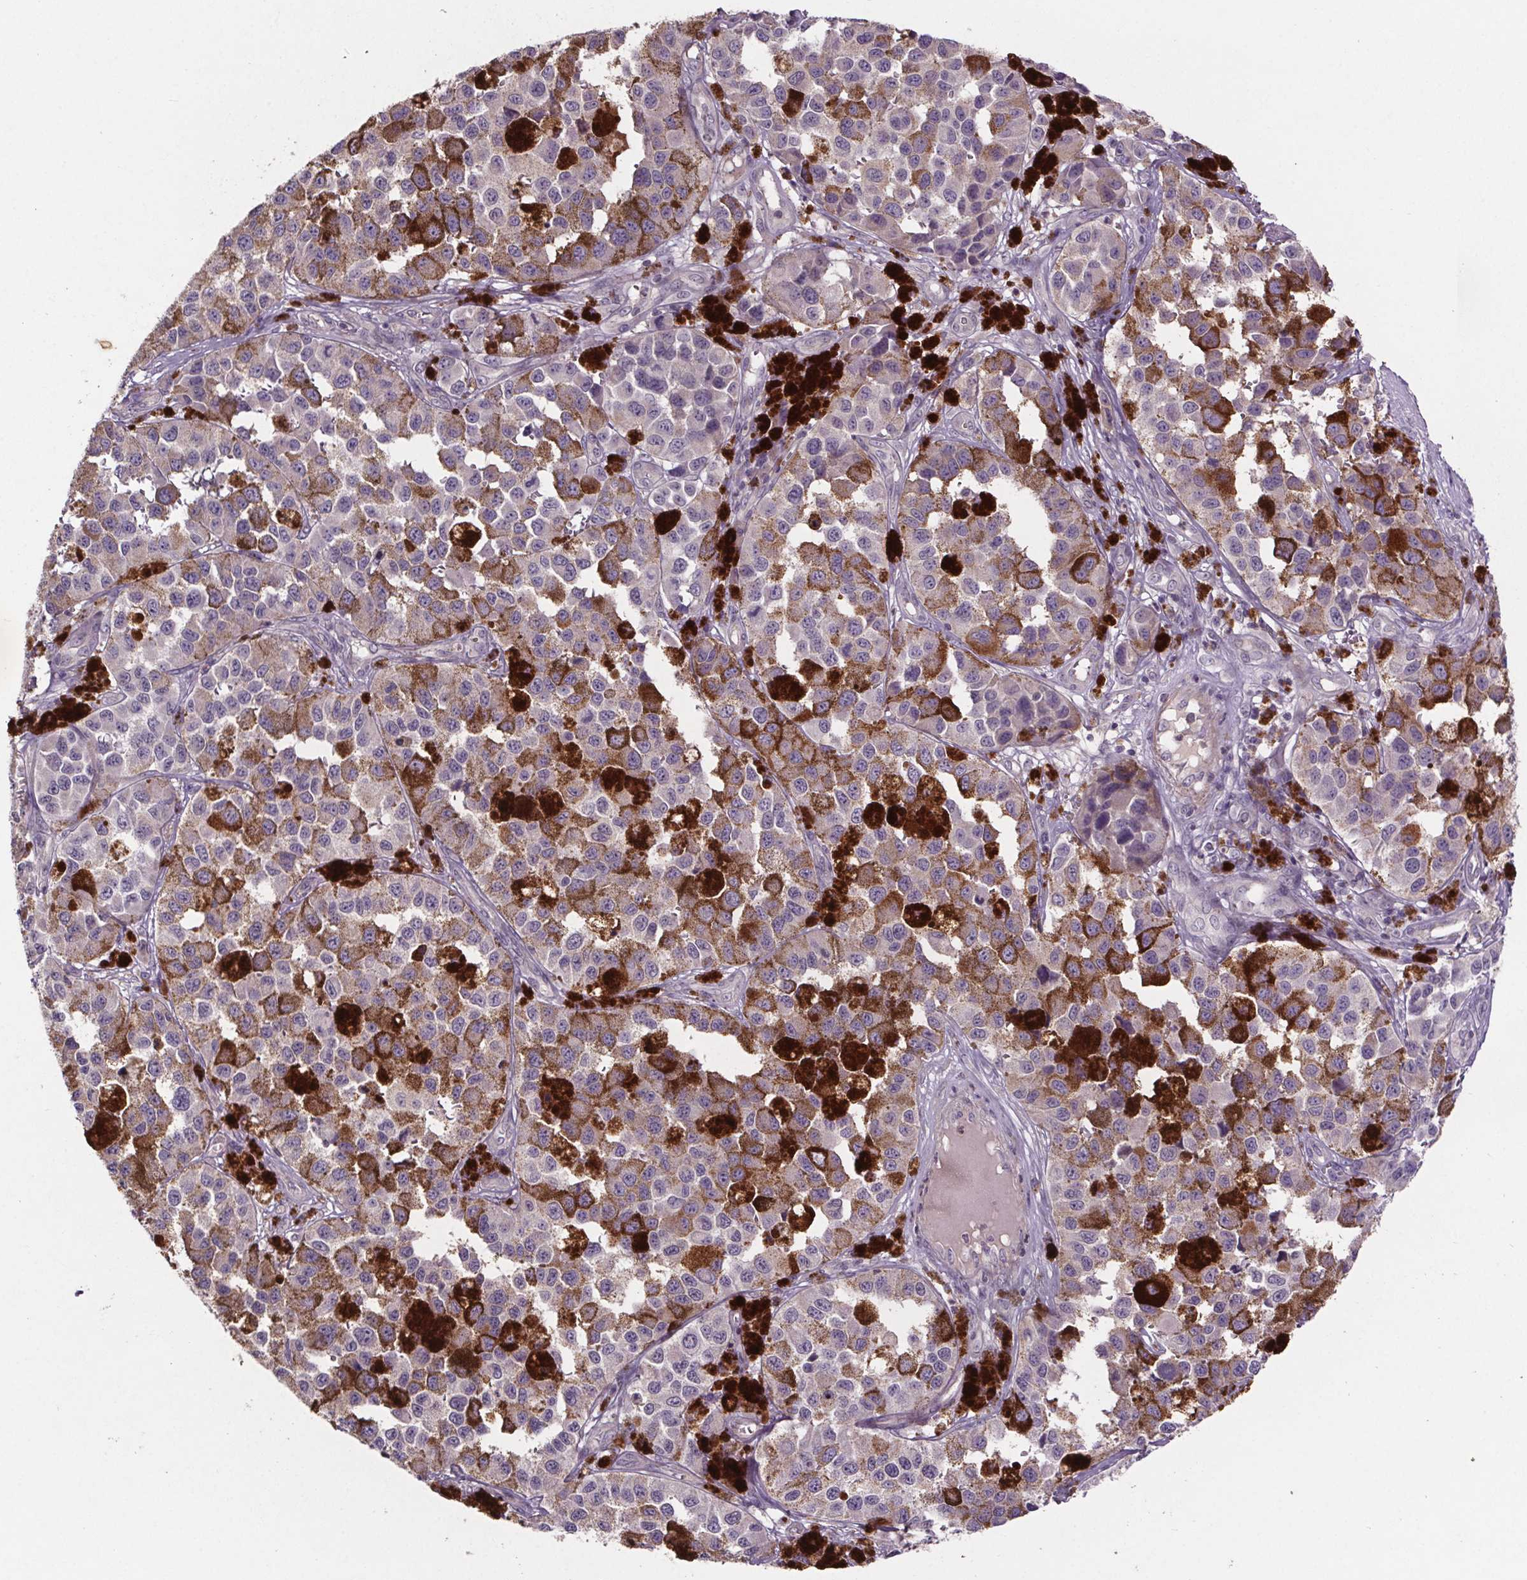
{"staining": {"intensity": "negative", "quantity": "none", "location": "none"}, "tissue": "melanoma", "cell_type": "Tumor cells", "image_type": "cancer", "snomed": [{"axis": "morphology", "description": "Malignant melanoma, NOS"}, {"axis": "topography", "description": "Skin"}], "caption": "A high-resolution image shows immunohistochemistry (IHC) staining of melanoma, which displays no significant staining in tumor cells. The staining was performed using DAB (3,3'-diaminobenzidine) to visualize the protein expression in brown, while the nuclei were stained in blue with hematoxylin (Magnification: 20x).", "gene": "CLN3", "patient": {"sex": "female", "age": 58}}